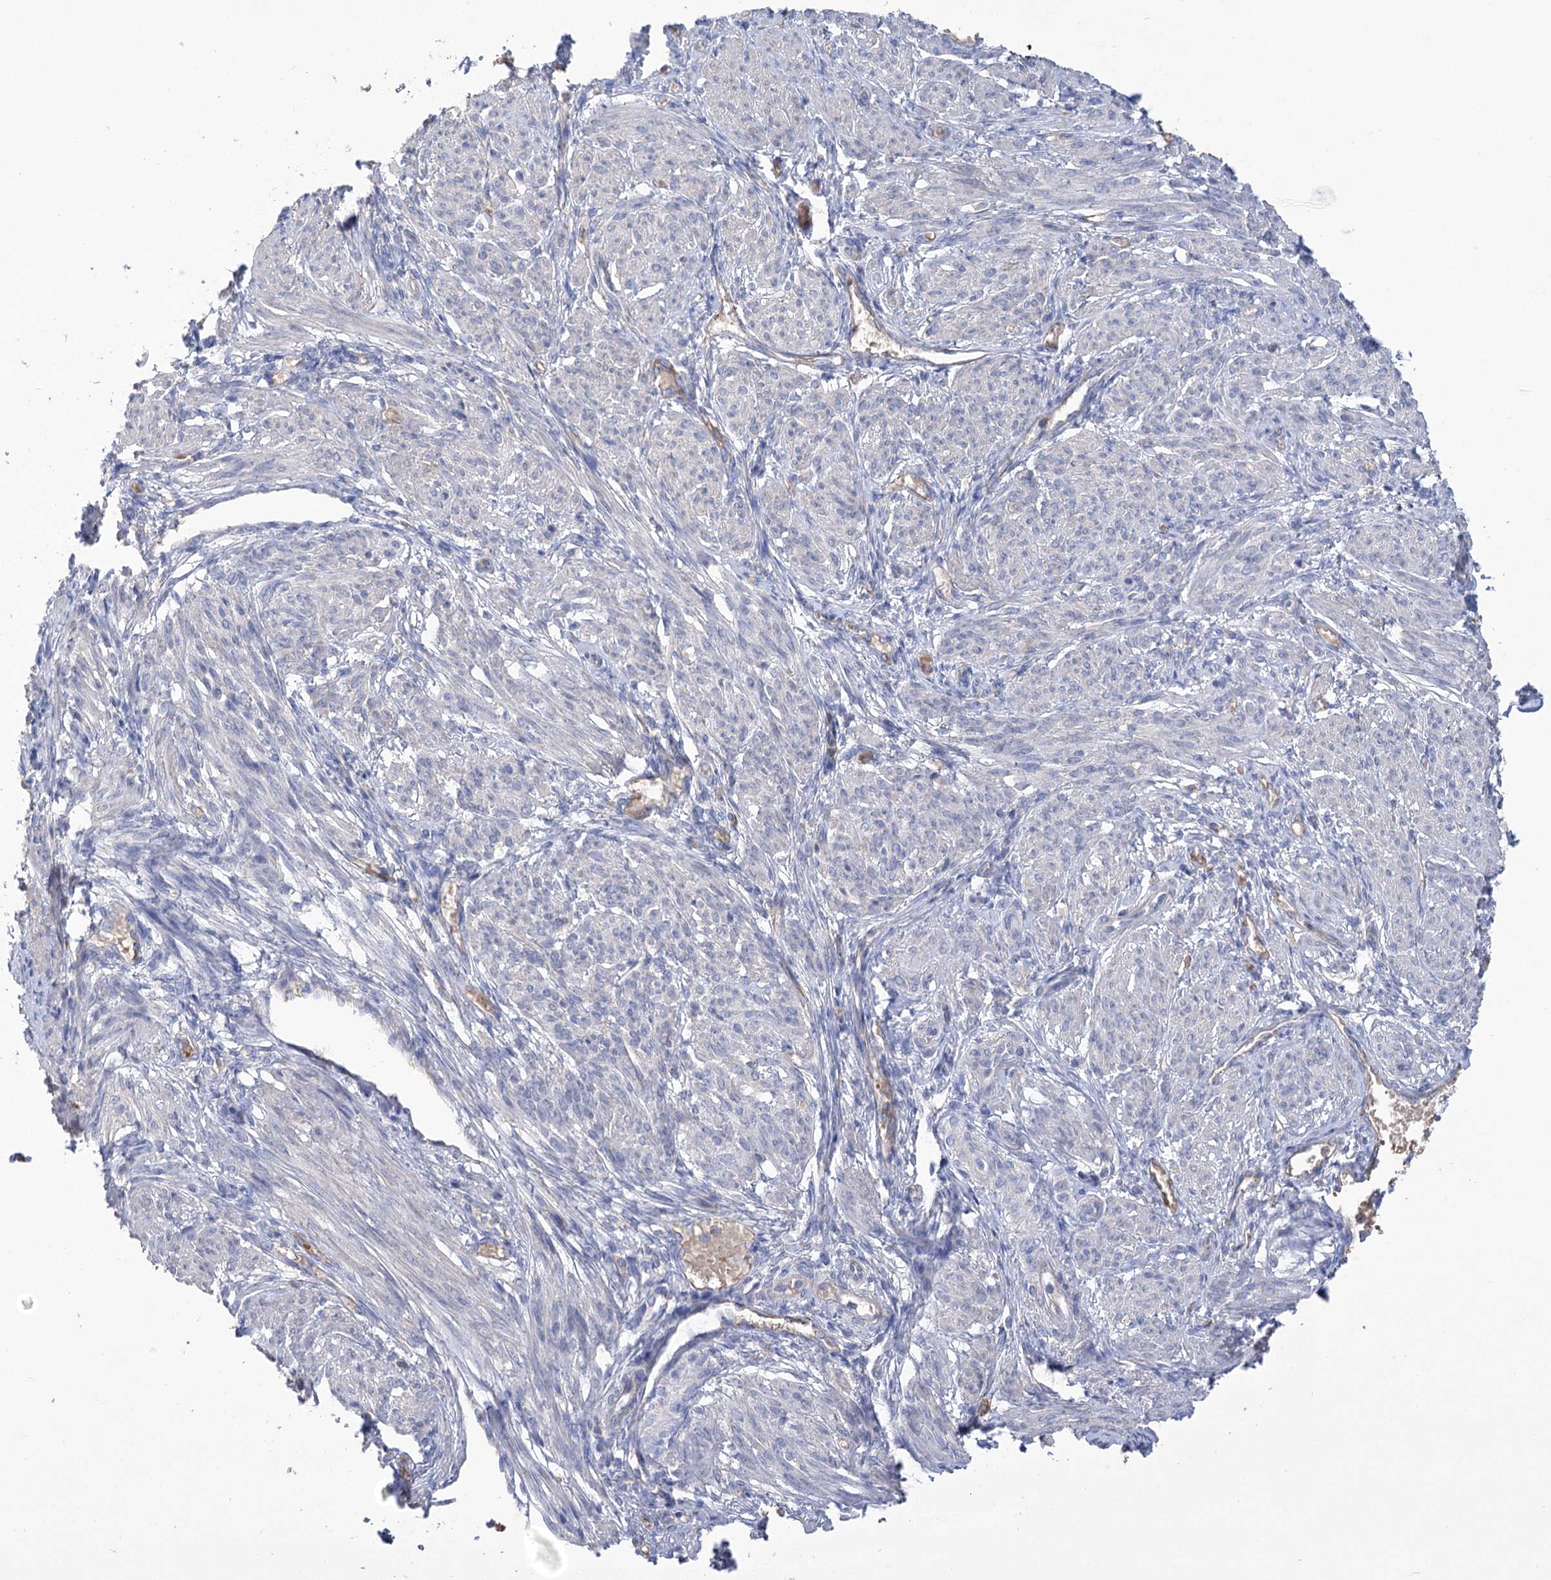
{"staining": {"intensity": "negative", "quantity": "none", "location": "none"}, "tissue": "smooth muscle", "cell_type": "Smooth muscle cells", "image_type": "normal", "snomed": [{"axis": "morphology", "description": "Normal tissue, NOS"}, {"axis": "topography", "description": "Smooth muscle"}], "caption": "Image shows no significant protein expression in smooth muscle cells of normal smooth muscle.", "gene": "PRSS53", "patient": {"sex": "female", "age": 39}}